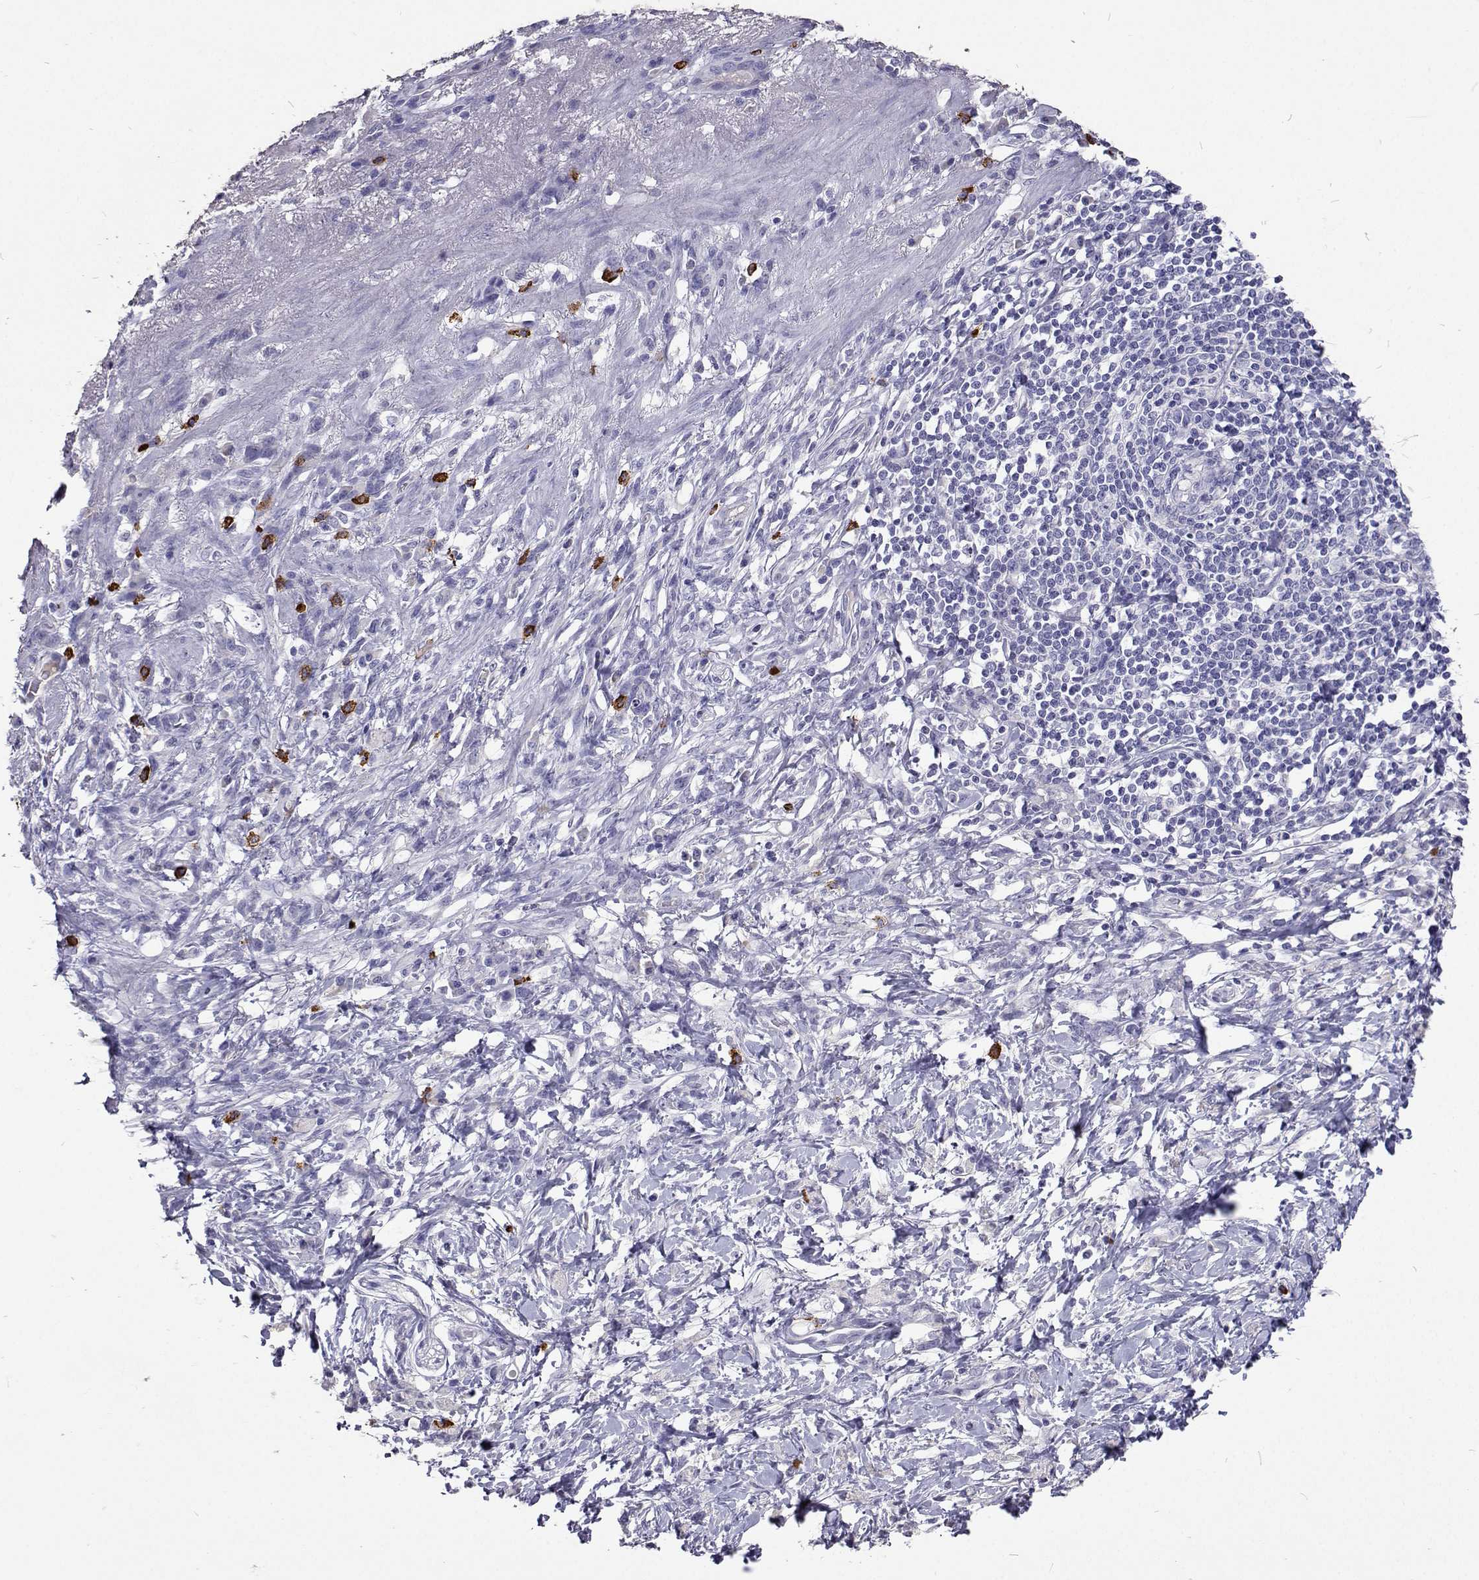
{"staining": {"intensity": "negative", "quantity": "none", "location": "none"}, "tissue": "stomach cancer", "cell_type": "Tumor cells", "image_type": "cancer", "snomed": [{"axis": "morphology", "description": "Adenocarcinoma, NOS"}, {"axis": "topography", "description": "Stomach"}], "caption": "Tumor cells show no significant positivity in stomach cancer (adenocarcinoma).", "gene": "CFAP44", "patient": {"sex": "female", "age": 84}}